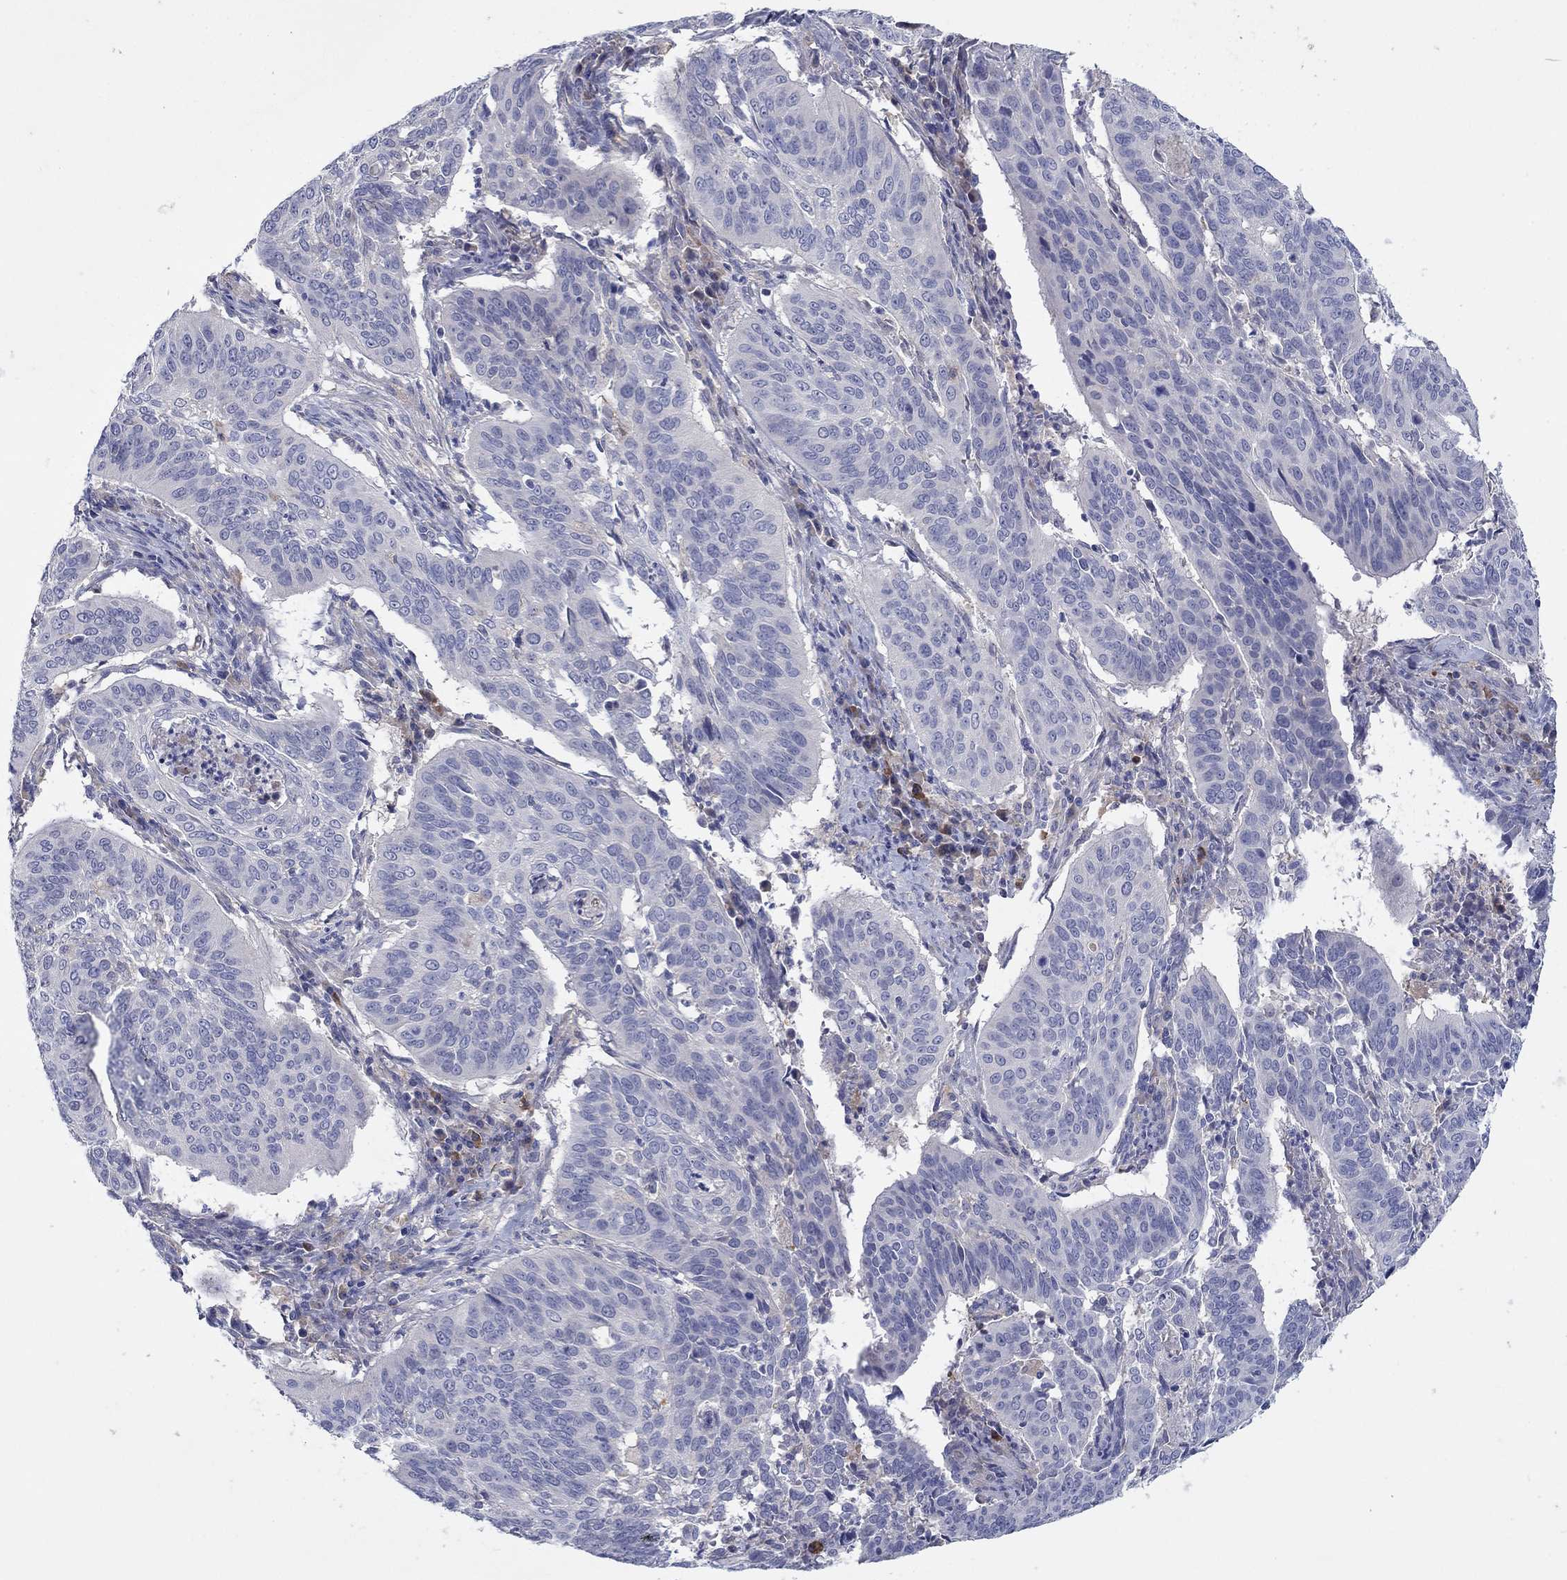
{"staining": {"intensity": "negative", "quantity": "none", "location": "none"}, "tissue": "cervical cancer", "cell_type": "Tumor cells", "image_type": "cancer", "snomed": [{"axis": "morphology", "description": "Normal tissue, NOS"}, {"axis": "morphology", "description": "Squamous cell carcinoma, NOS"}, {"axis": "topography", "description": "Cervix"}], "caption": "This is a image of IHC staining of cervical cancer (squamous cell carcinoma), which shows no positivity in tumor cells. The staining was performed using DAB to visualize the protein expression in brown, while the nuclei were stained in blue with hematoxylin (Magnification: 20x).", "gene": "PLCL2", "patient": {"sex": "female", "age": 39}}